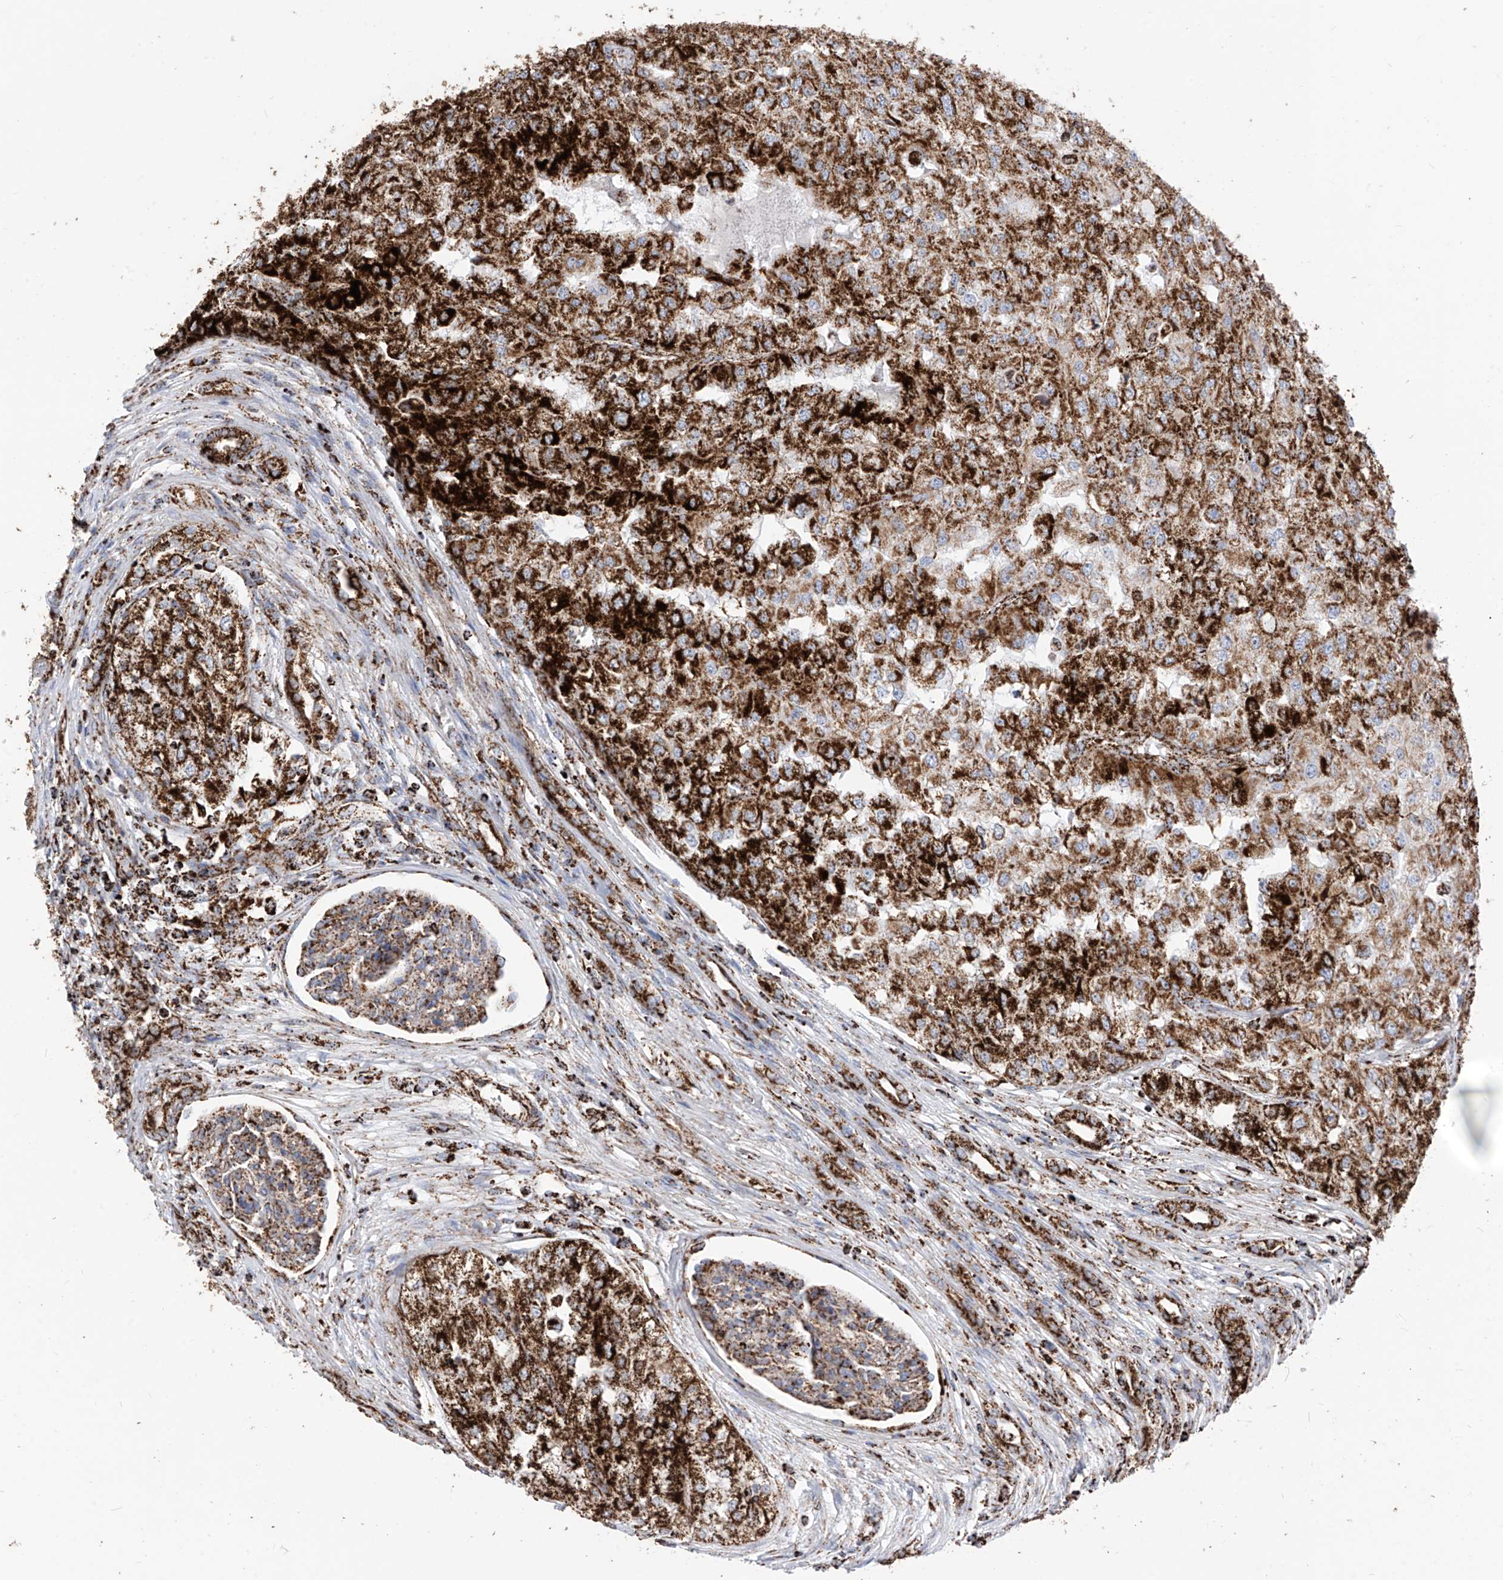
{"staining": {"intensity": "strong", "quantity": ">75%", "location": "cytoplasmic/membranous"}, "tissue": "renal cancer", "cell_type": "Tumor cells", "image_type": "cancer", "snomed": [{"axis": "morphology", "description": "Adenocarcinoma, NOS"}, {"axis": "topography", "description": "Kidney"}], "caption": "Adenocarcinoma (renal) stained with DAB (3,3'-diaminobenzidine) IHC shows high levels of strong cytoplasmic/membranous staining in about >75% of tumor cells.", "gene": "COX5B", "patient": {"sex": "female", "age": 54}}